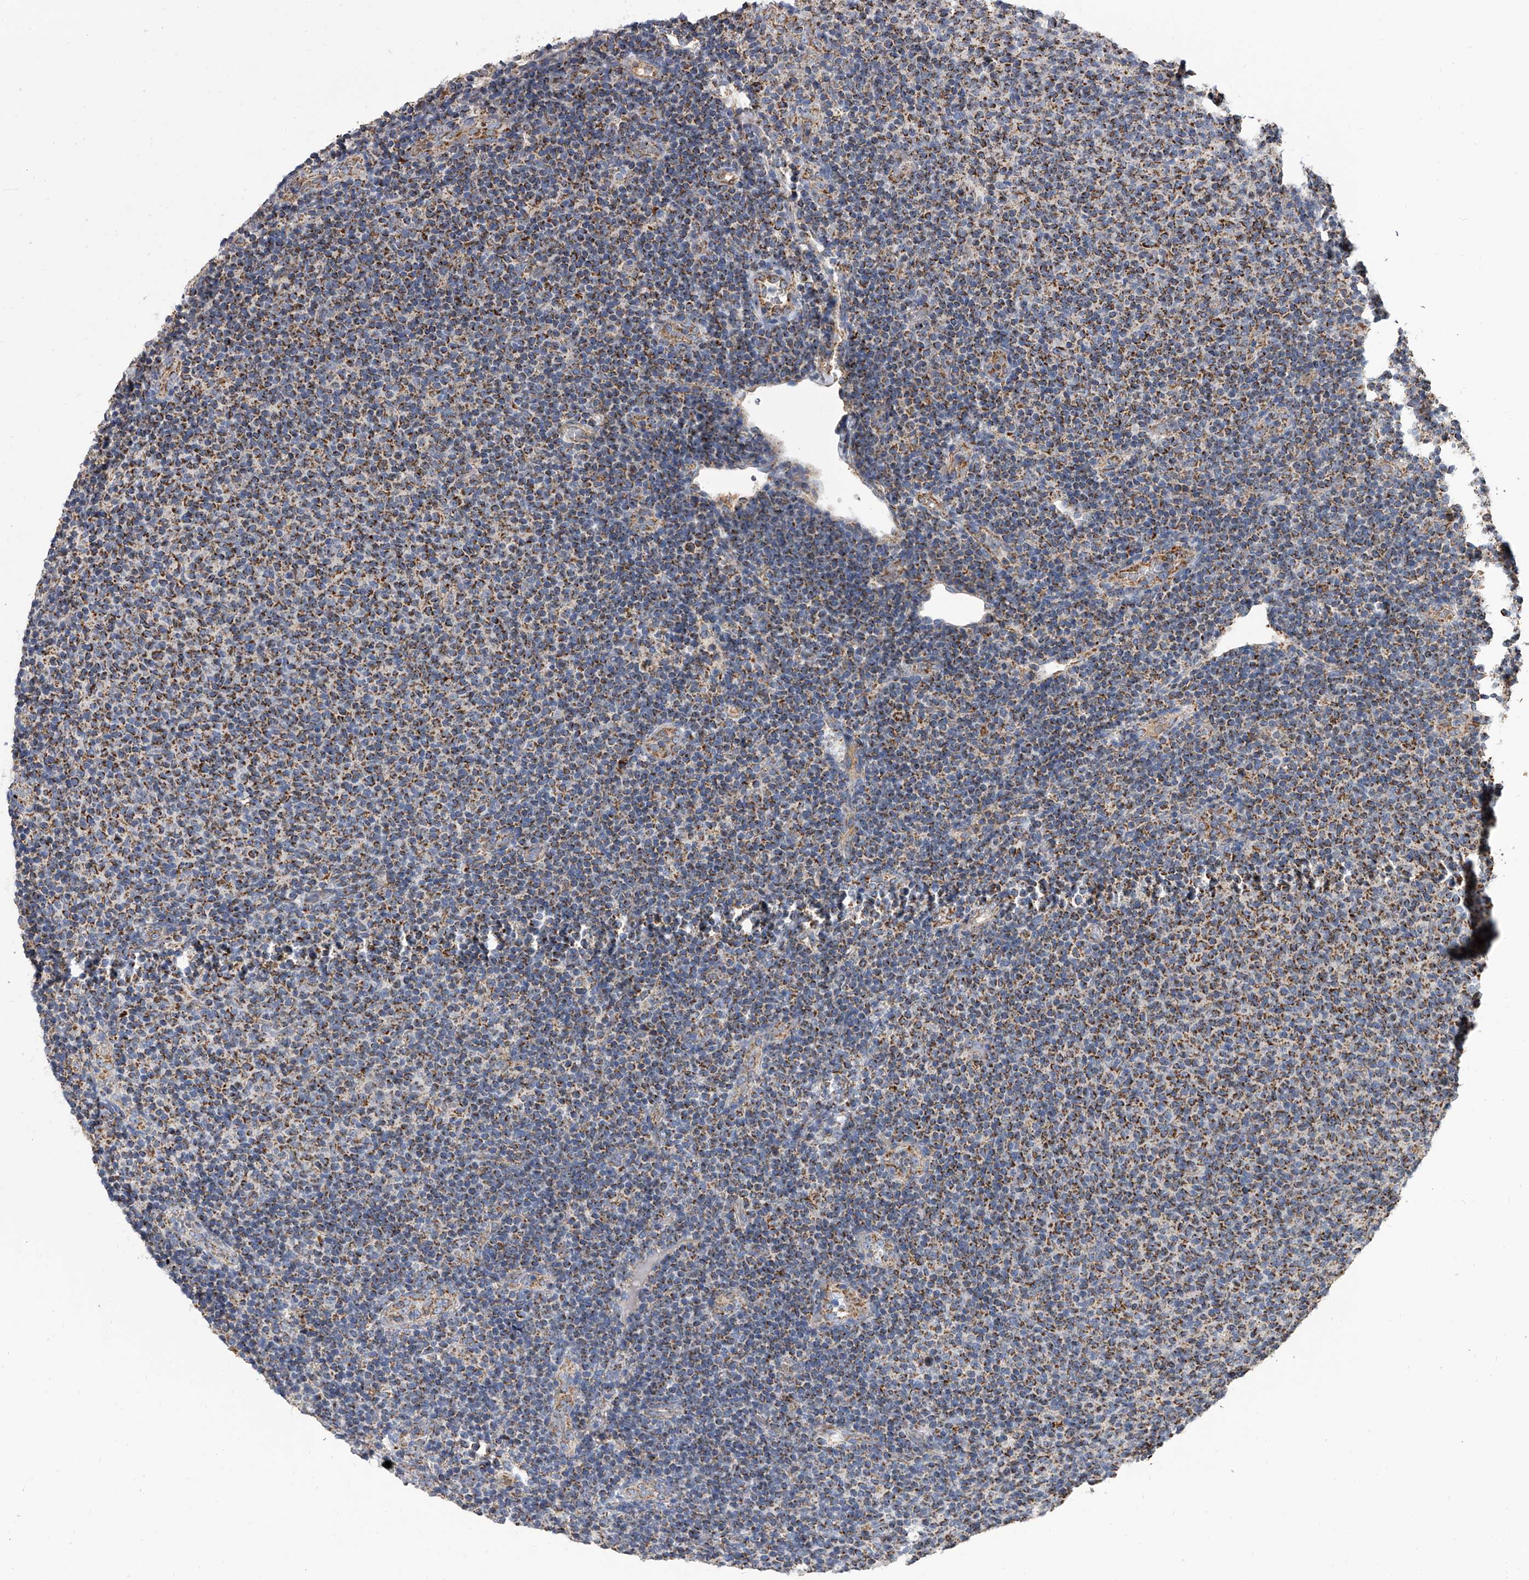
{"staining": {"intensity": "moderate", "quantity": ">75%", "location": "cytoplasmic/membranous"}, "tissue": "lymphoma", "cell_type": "Tumor cells", "image_type": "cancer", "snomed": [{"axis": "morphology", "description": "Malignant lymphoma, non-Hodgkin's type, Low grade"}, {"axis": "topography", "description": "Lymph node"}], "caption": "Low-grade malignant lymphoma, non-Hodgkin's type was stained to show a protein in brown. There is medium levels of moderate cytoplasmic/membranous expression in approximately >75% of tumor cells.", "gene": "MRPL28", "patient": {"sex": "male", "age": 66}}